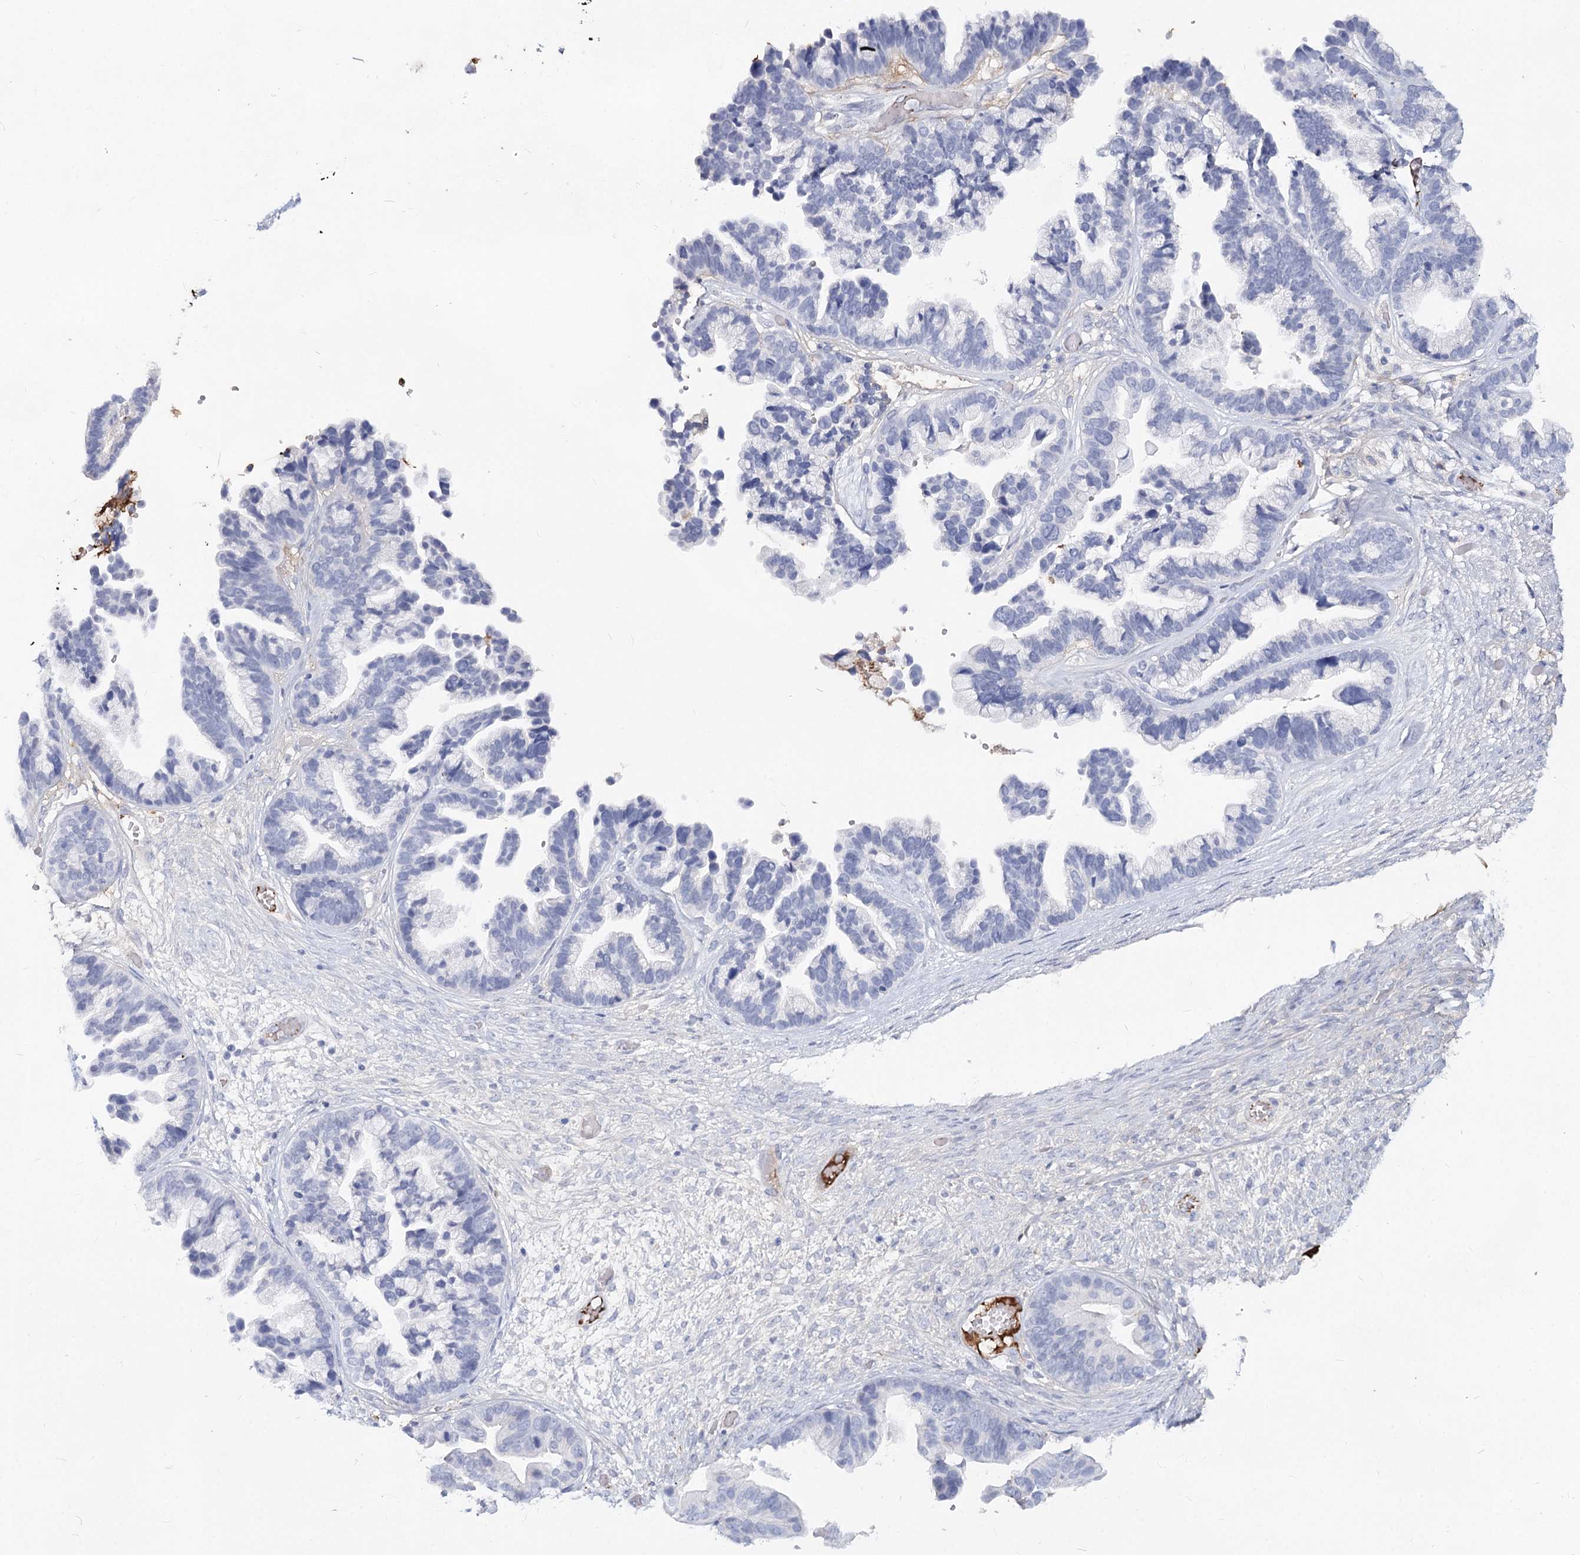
{"staining": {"intensity": "negative", "quantity": "none", "location": "none"}, "tissue": "ovarian cancer", "cell_type": "Tumor cells", "image_type": "cancer", "snomed": [{"axis": "morphology", "description": "Cystadenocarcinoma, serous, NOS"}, {"axis": "topography", "description": "Ovary"}], "caption": "Immunohistochemical staining of human serous cystadenocarcinoma (ovarian) displays no significant positivity in tumor cells.", "gene": "TASOR2", "patient": {"sex": "female", "age": 56}}